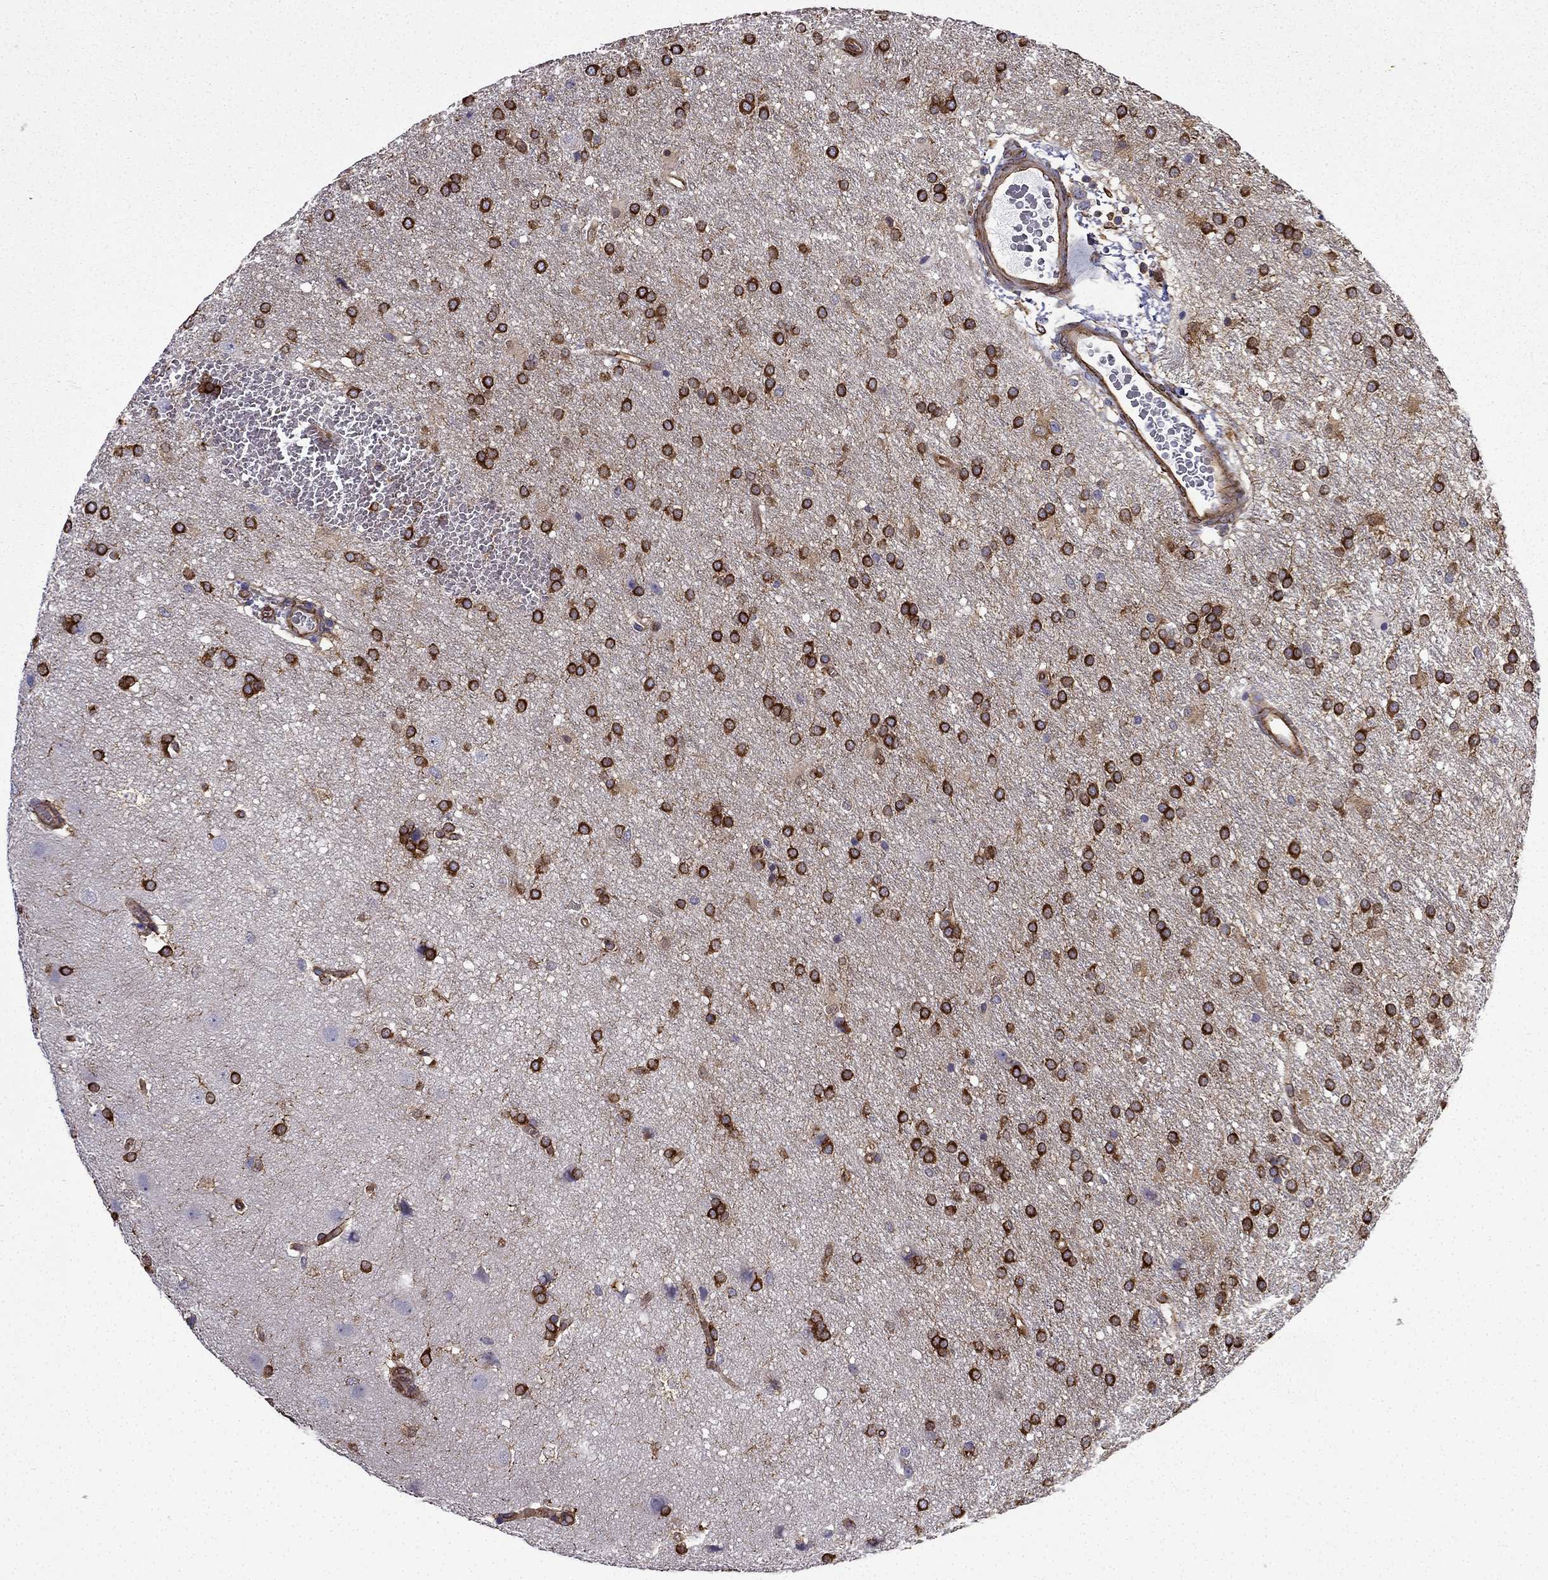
{"staining": {"intensity": "strong", "quantity": ">75%", "location": "cytoplasmic/membranous"}, "tissue": "glioma", "cell_type": "Tumor cells", "image_type": "cancer", "snomed": [{"axis": "morphology", "description": "Glioma, malignant, Low grade"}, {"axis": "topography", "description": "Brain"}], "caption": "DAB (3,3'-diaminobenzidine) immunohistochemical staining of malignant low-grade glioma shows strong cytoplasmic/membranous protein staining in approximately >75% of tumor cells.", "gene": "MAP4", "patient": {"sex": "female", "age": 32}}